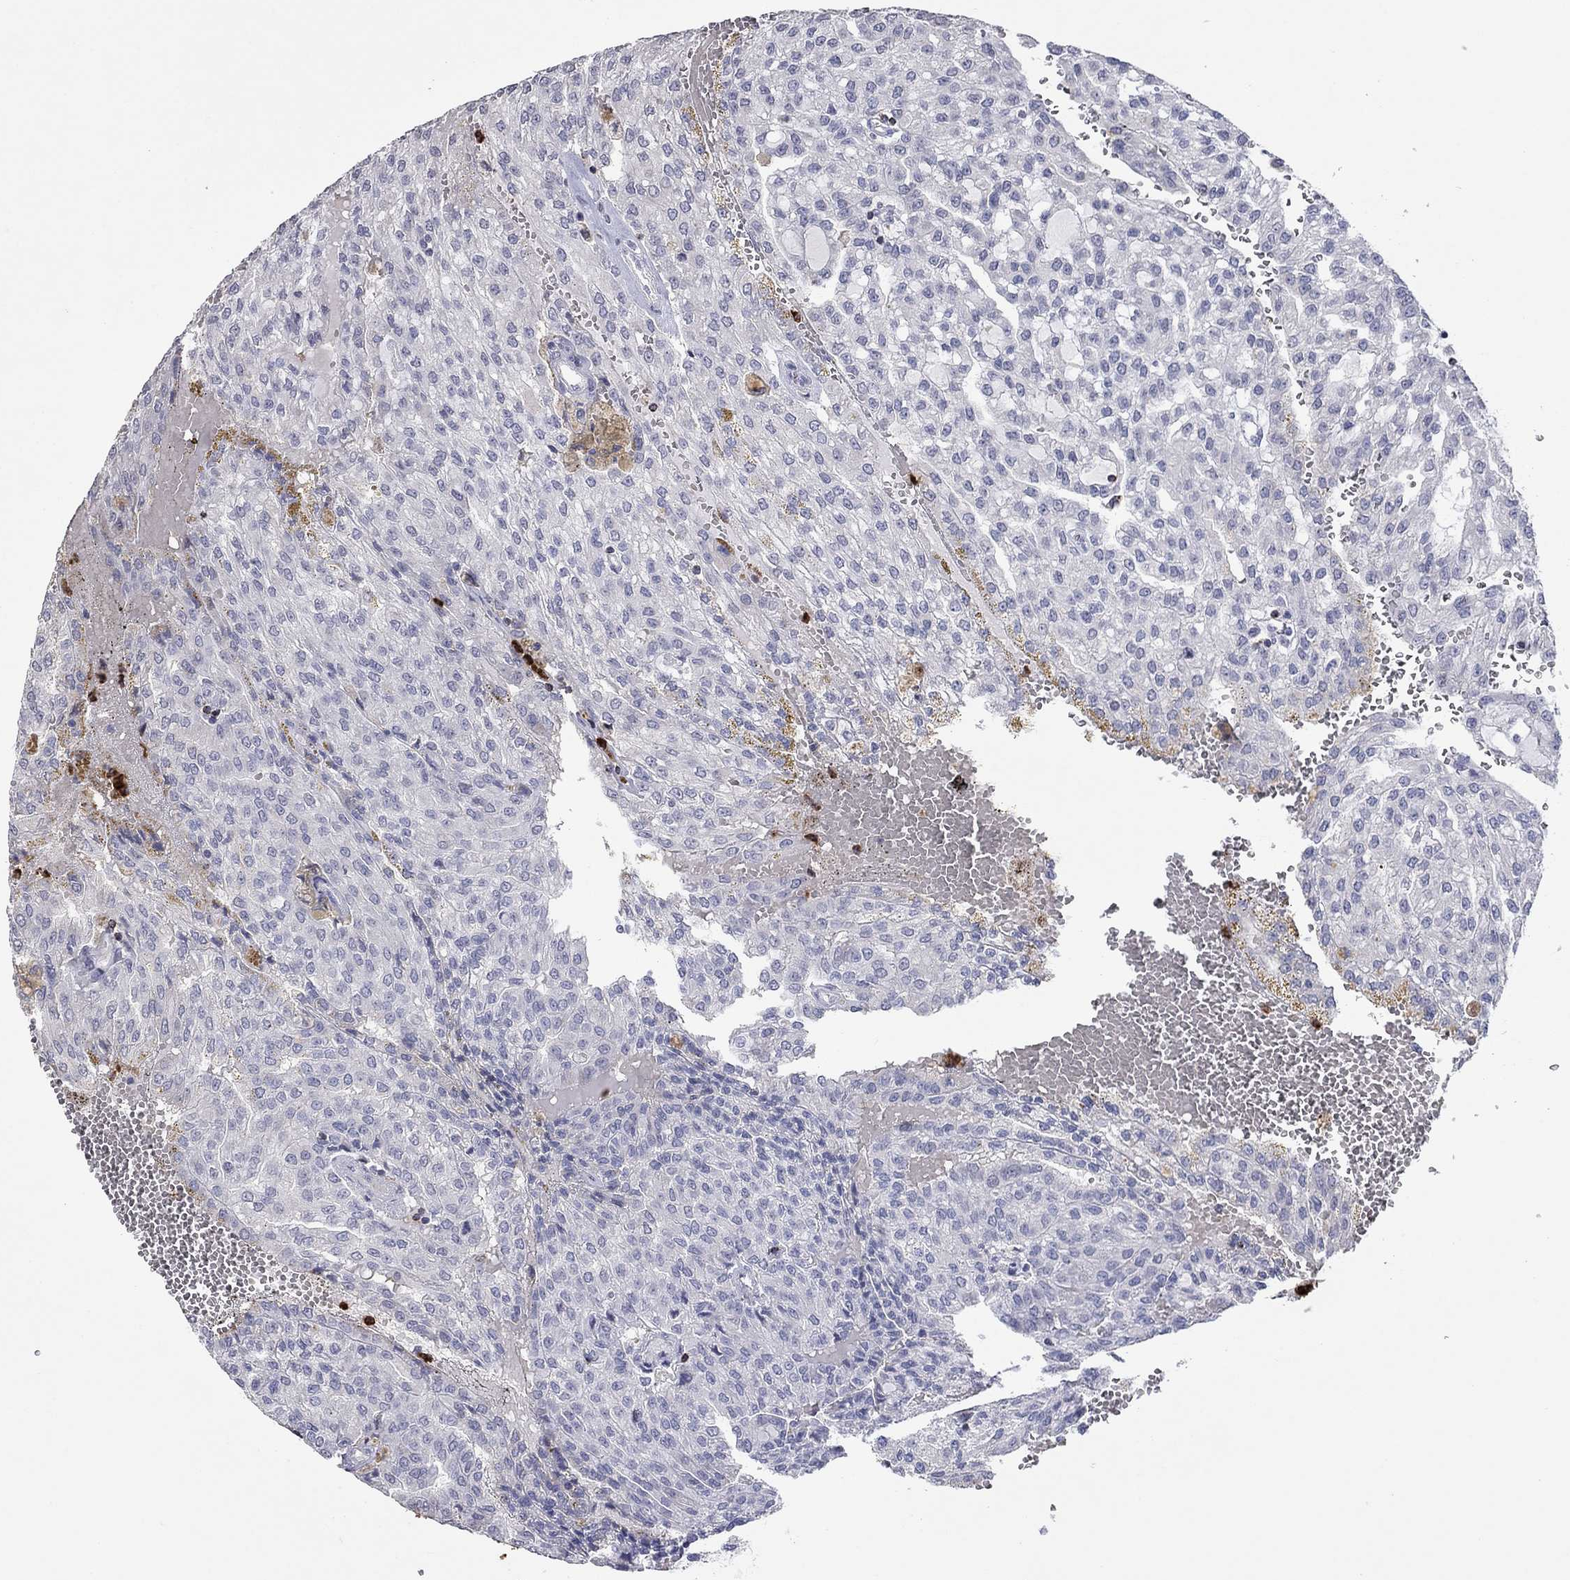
{"staining": {"intensity": "negative", "quantity": "none", "location": "none"}, "tissue": "renal cancer", "cell_type": "Tumor cells", "image_type": "cancer", "snomed": [{"axis": "morphology", "description": "Adenocarcinoma, NOS"}, {"axis": "topography", "description": "Kidney"}], "caption": "Tumor cells are negative for protein expression in human renal adenocarcinoma.", "gene": "CCL5", "patient": {"sex": "male", "age": 63}}